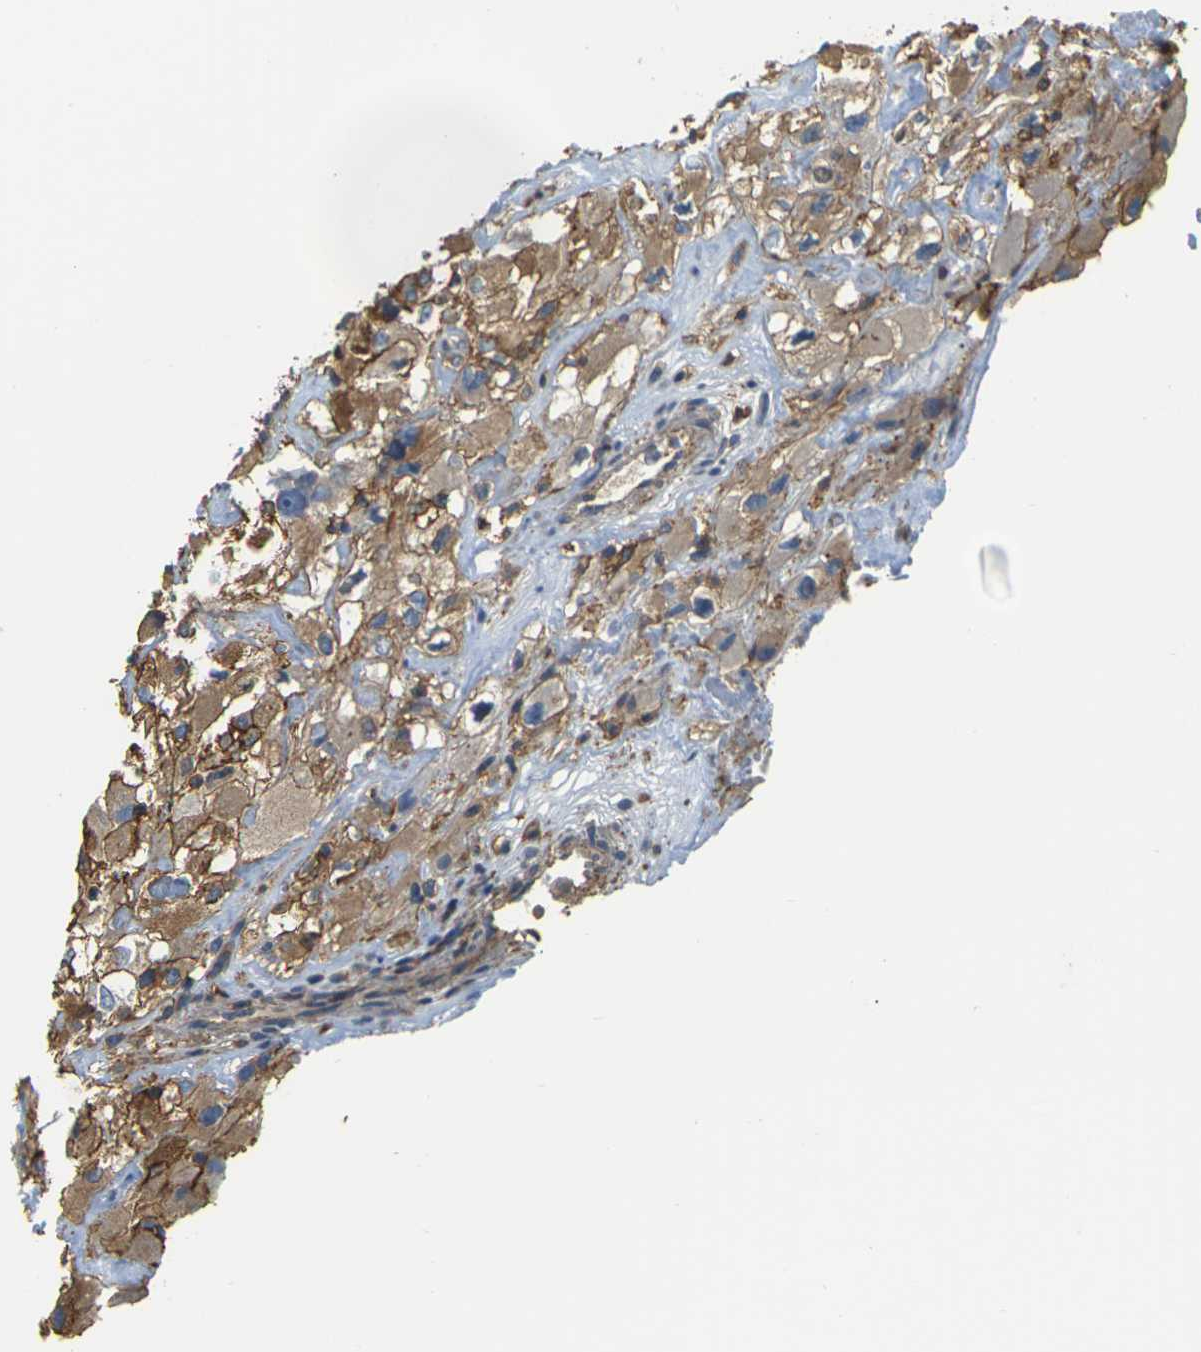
{"staining": {"intensity": "moderate", "quantity": ">75%", "location": "cytoplasmic/membranous"}, "tissue": "renal cancer", "cell_type": "Tumor cells", "image_type": "cancer", "snomed": [{"axis": "morphology", "description": "Adenocarcinoma, NOS"}, {"axis": "topography", "description": "Kidney"}], "caption": "Renal cancer (adenocarcinoma) stained with a protein marker shows moderate staining in tumor cells.", "gene": "IQGAP1", "patient": {"sex": "female", "age": 52}}